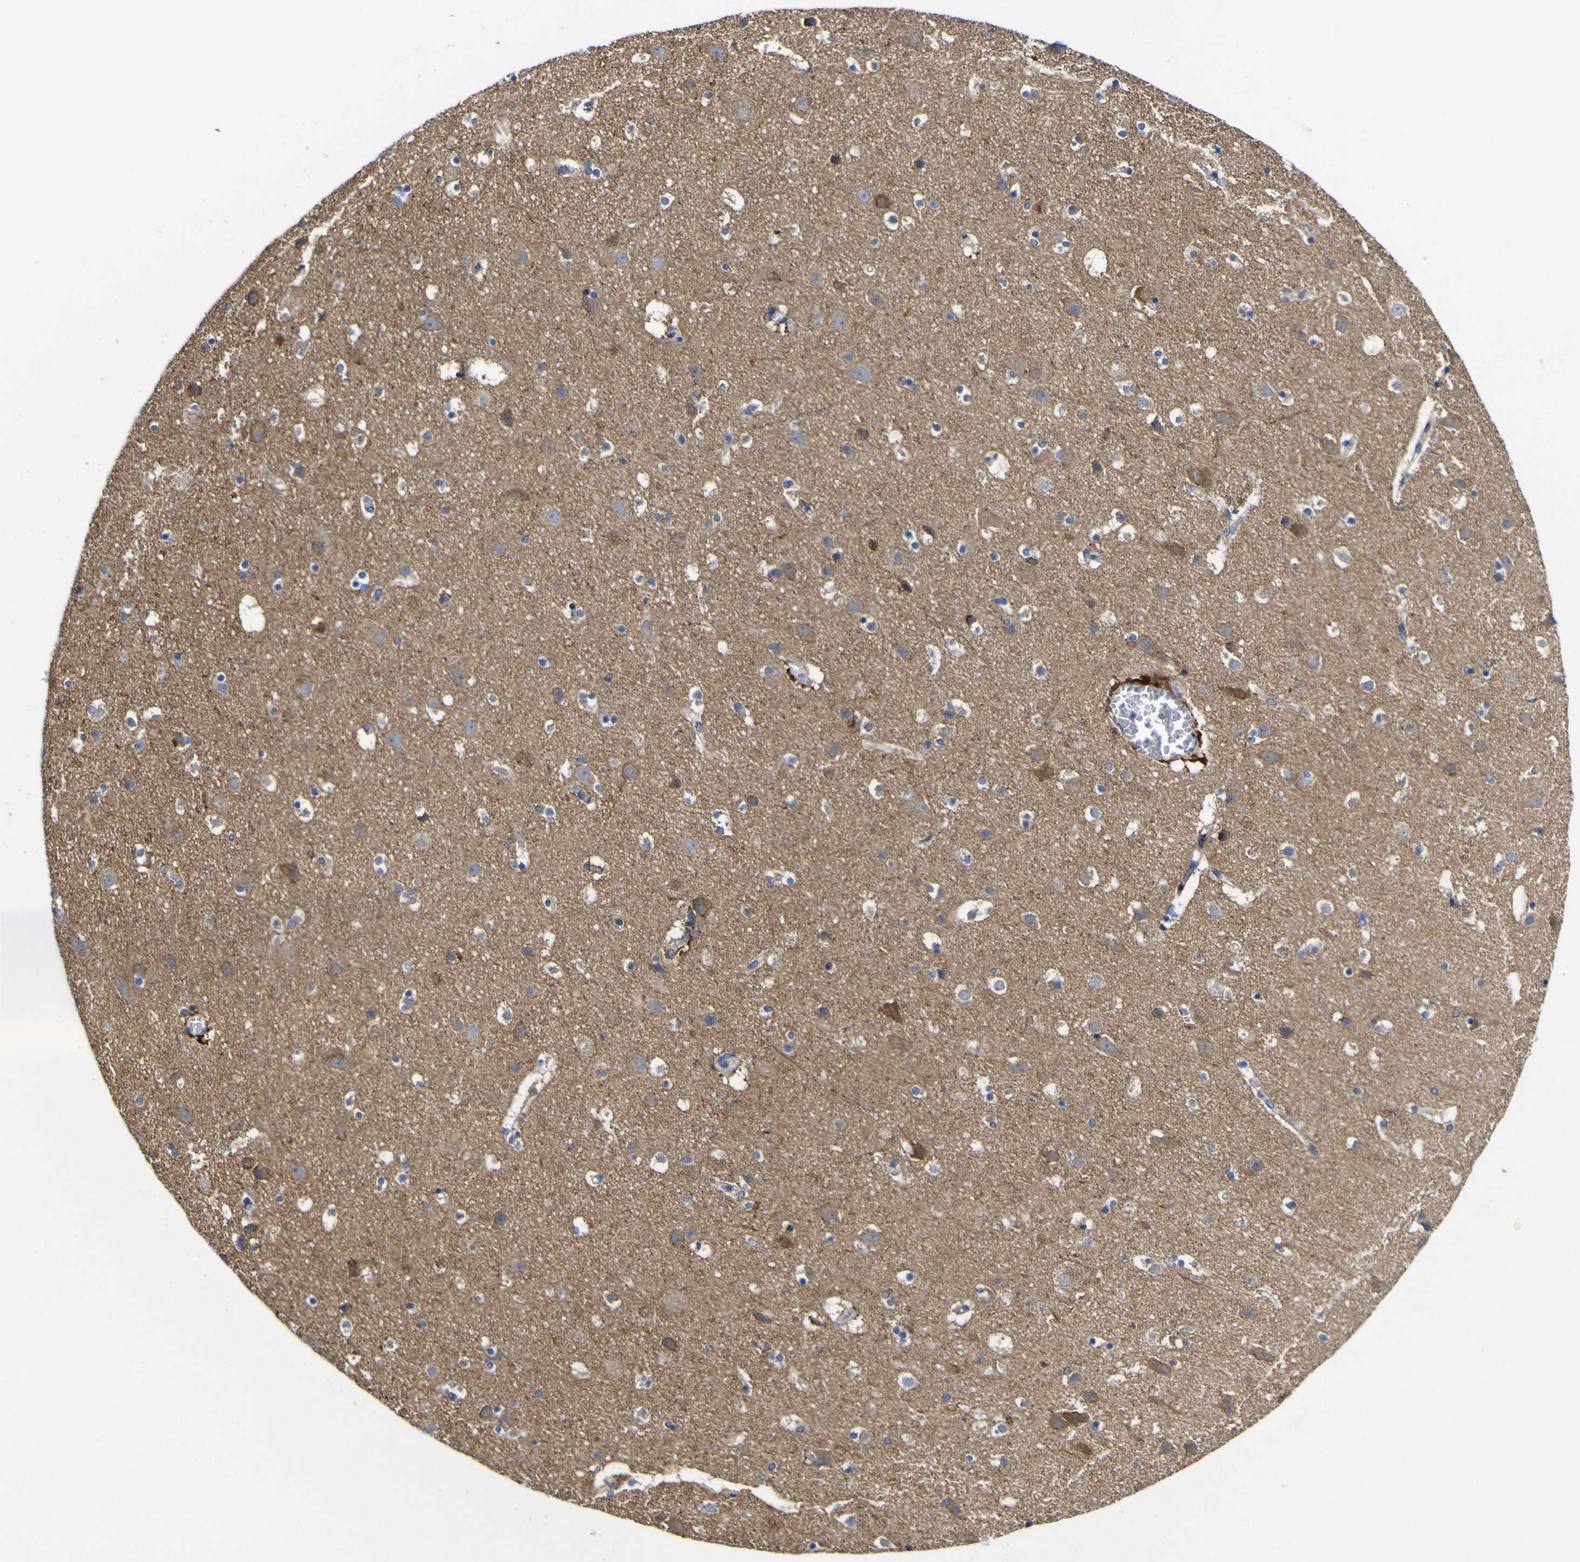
{"staining": {"intensity": "strong", "quantity": ">75%", "location": "cytoplasmic/membranous"}, "tissue": "cerebral cortex", "cell_type": "Endothelial cells", "image_type": "normal", "snomed": [{"axis": "morphology", "description": "Normal tissue, NOS"}, {"axis": "topography", "description": "Cerebral cortex"}], "caption": "The histopathology image demonstrates a brown stain indicating the presence of a protein in the cytoplasmic/membranous of endothelial cells in cerebral cortex. (DAB IHC with brightfield microscopy, high magnification).", "gene": "CCDC90B", "patient": {"sex": "male", "age": 45}}